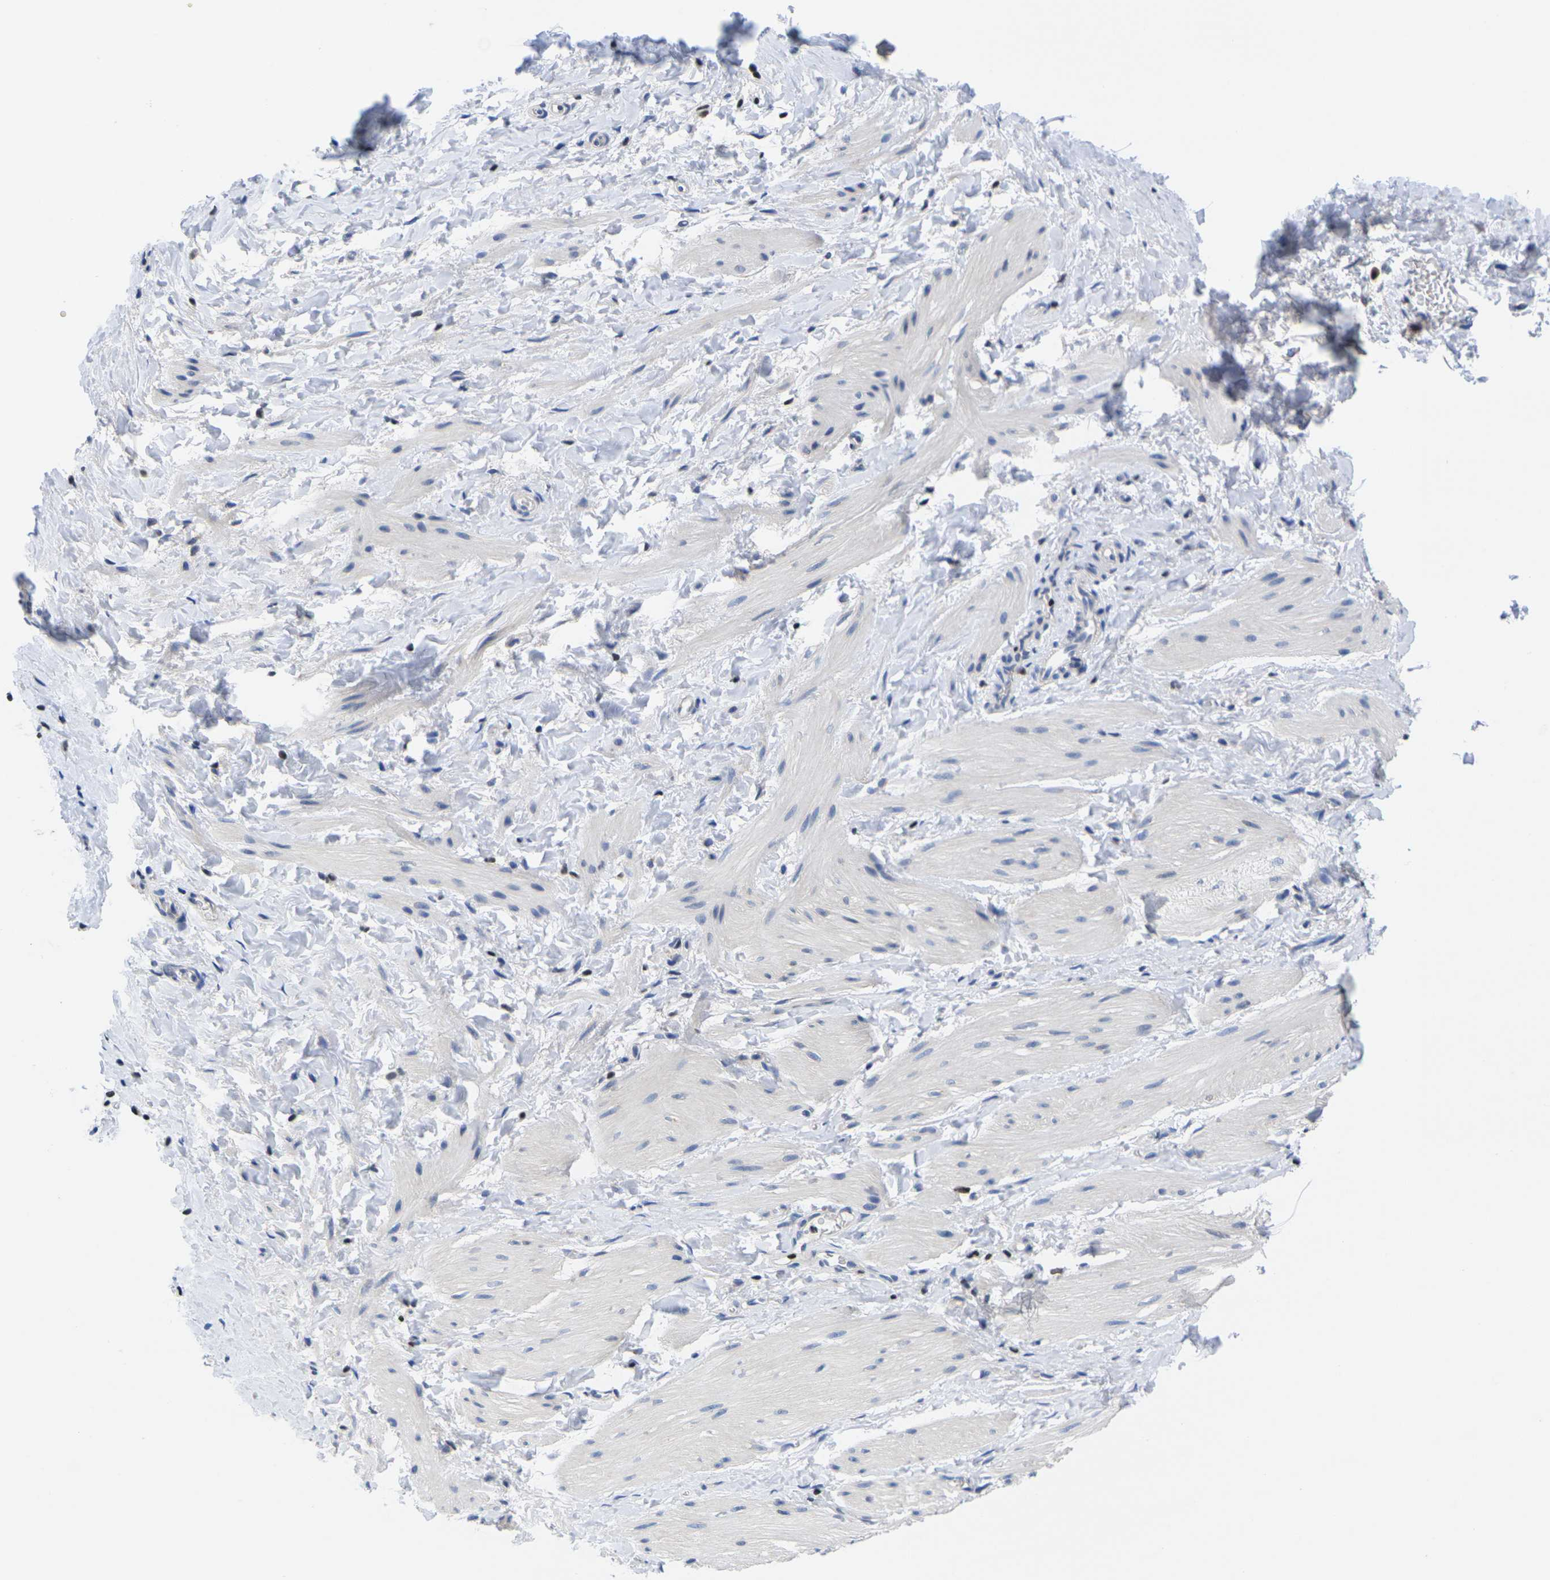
{"staining": {"intensity": "negative", "quantity": "none", "location": "none"}, "tissue": "smooth muscle", "cell_type": "Smooth muscle cells", "image_type": "normal", "snomed": [{"axis": "morphology", "description": "Normal tissue, NOS"}, {"axis": "topography", "description": "Smooth muscle"}], "caption": "This is an immunohistochemistry image of unremarkable human smooth muscle. There is no staining in smooth muscle cells.", "gene": "IKZF1", "patient": {"sex": "male", "age": 16}}